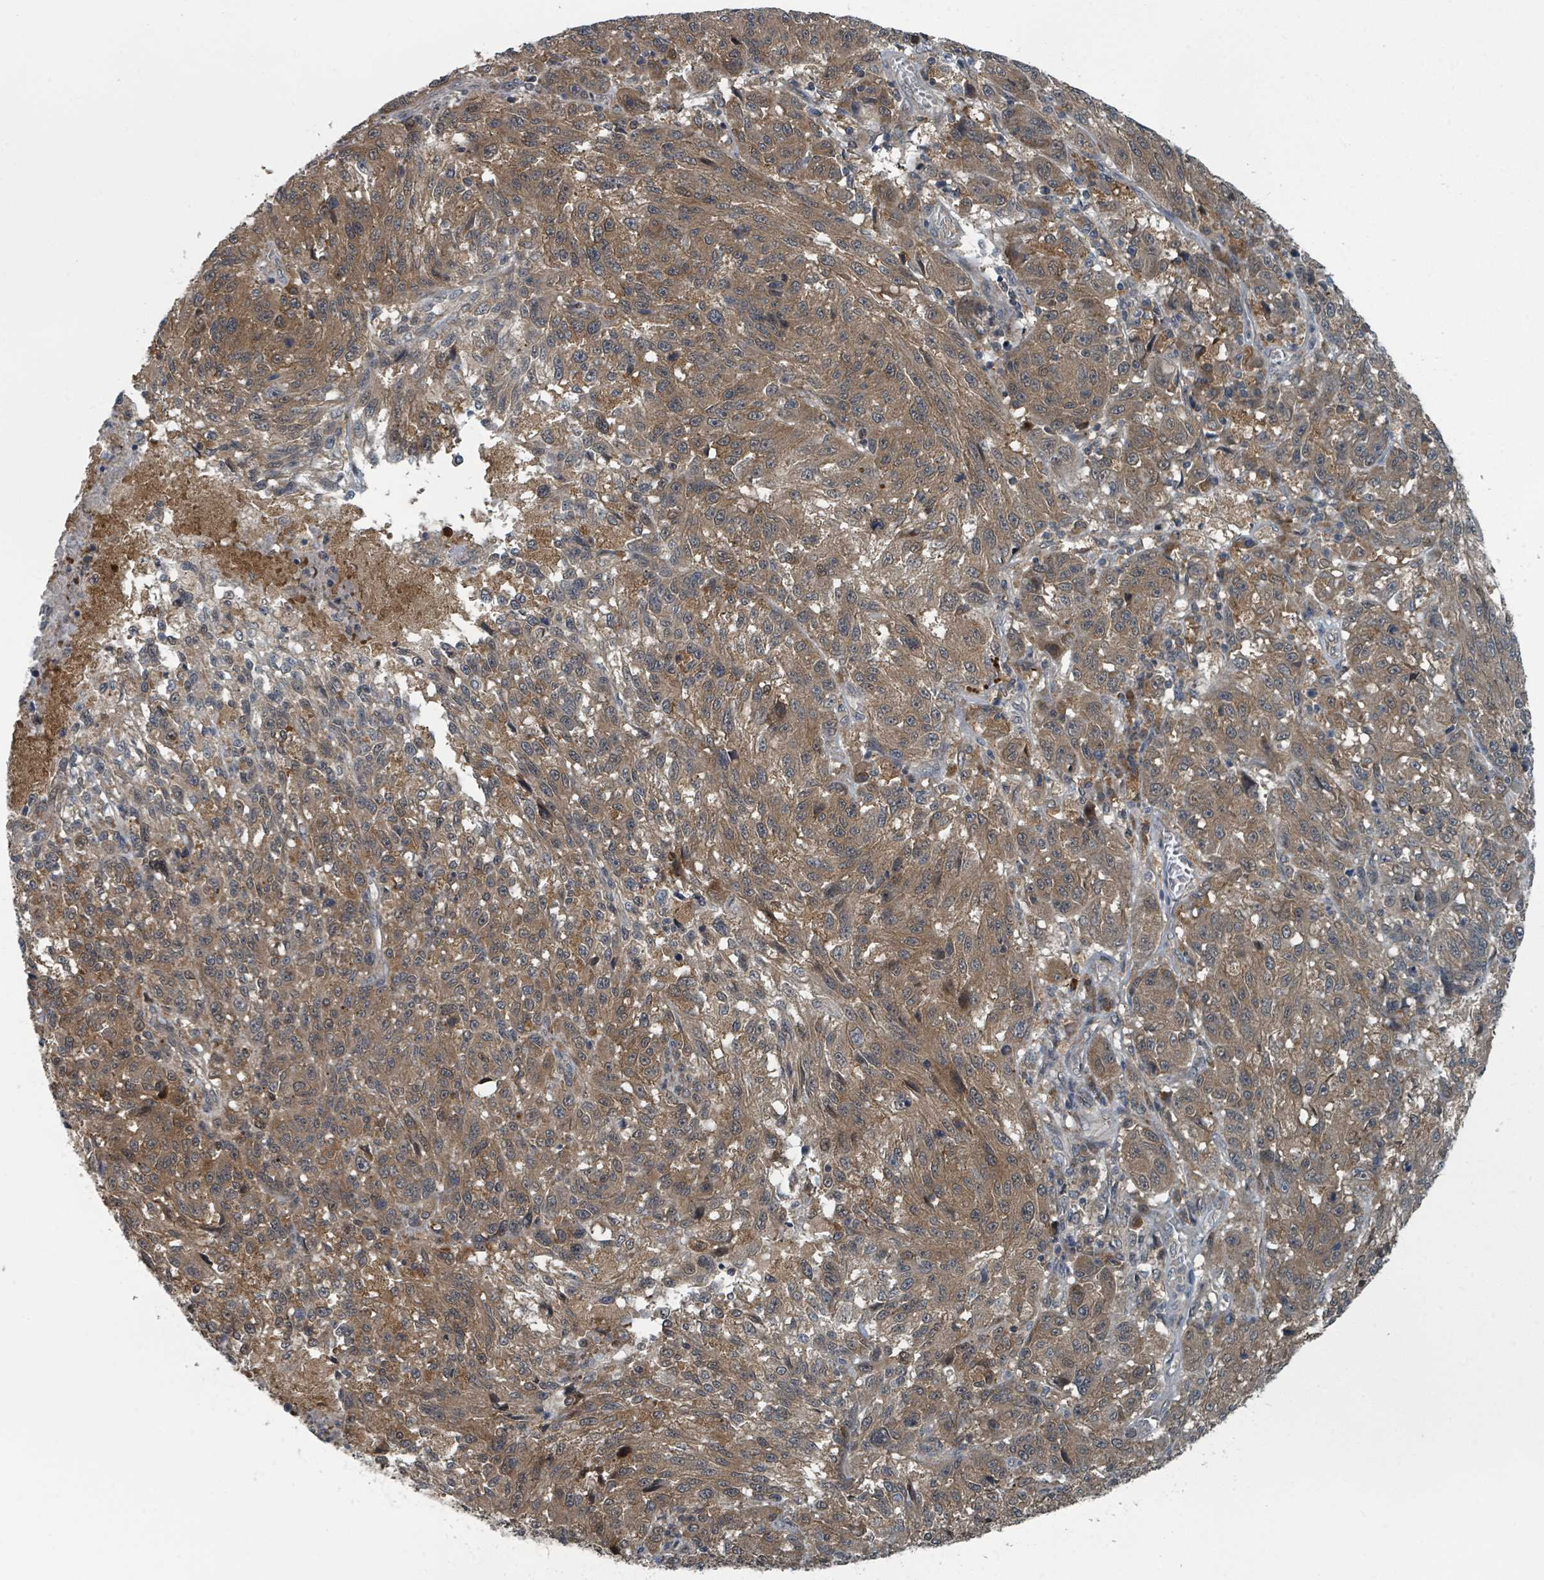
{"staining": {"intensity": "moderate", "quantity": ">75%", "location": "cytoplasmic/membranous"}, "tissue": "melanoma", "cell_type": "Tumor cells", "image_type": "cancer", "snomed": [{"axis": "morphology", "description": "Malignant melanoma, NOS"}, {"axis": "topography", "description": "Skin"}], "caption": "Moderate cytoplasmic/membranous protein positivity is present in approximately >75% of tumor cells in malignant melanoma.", "gene": "GOLGA7", "patient": {"sex": "male", "age": 53}}